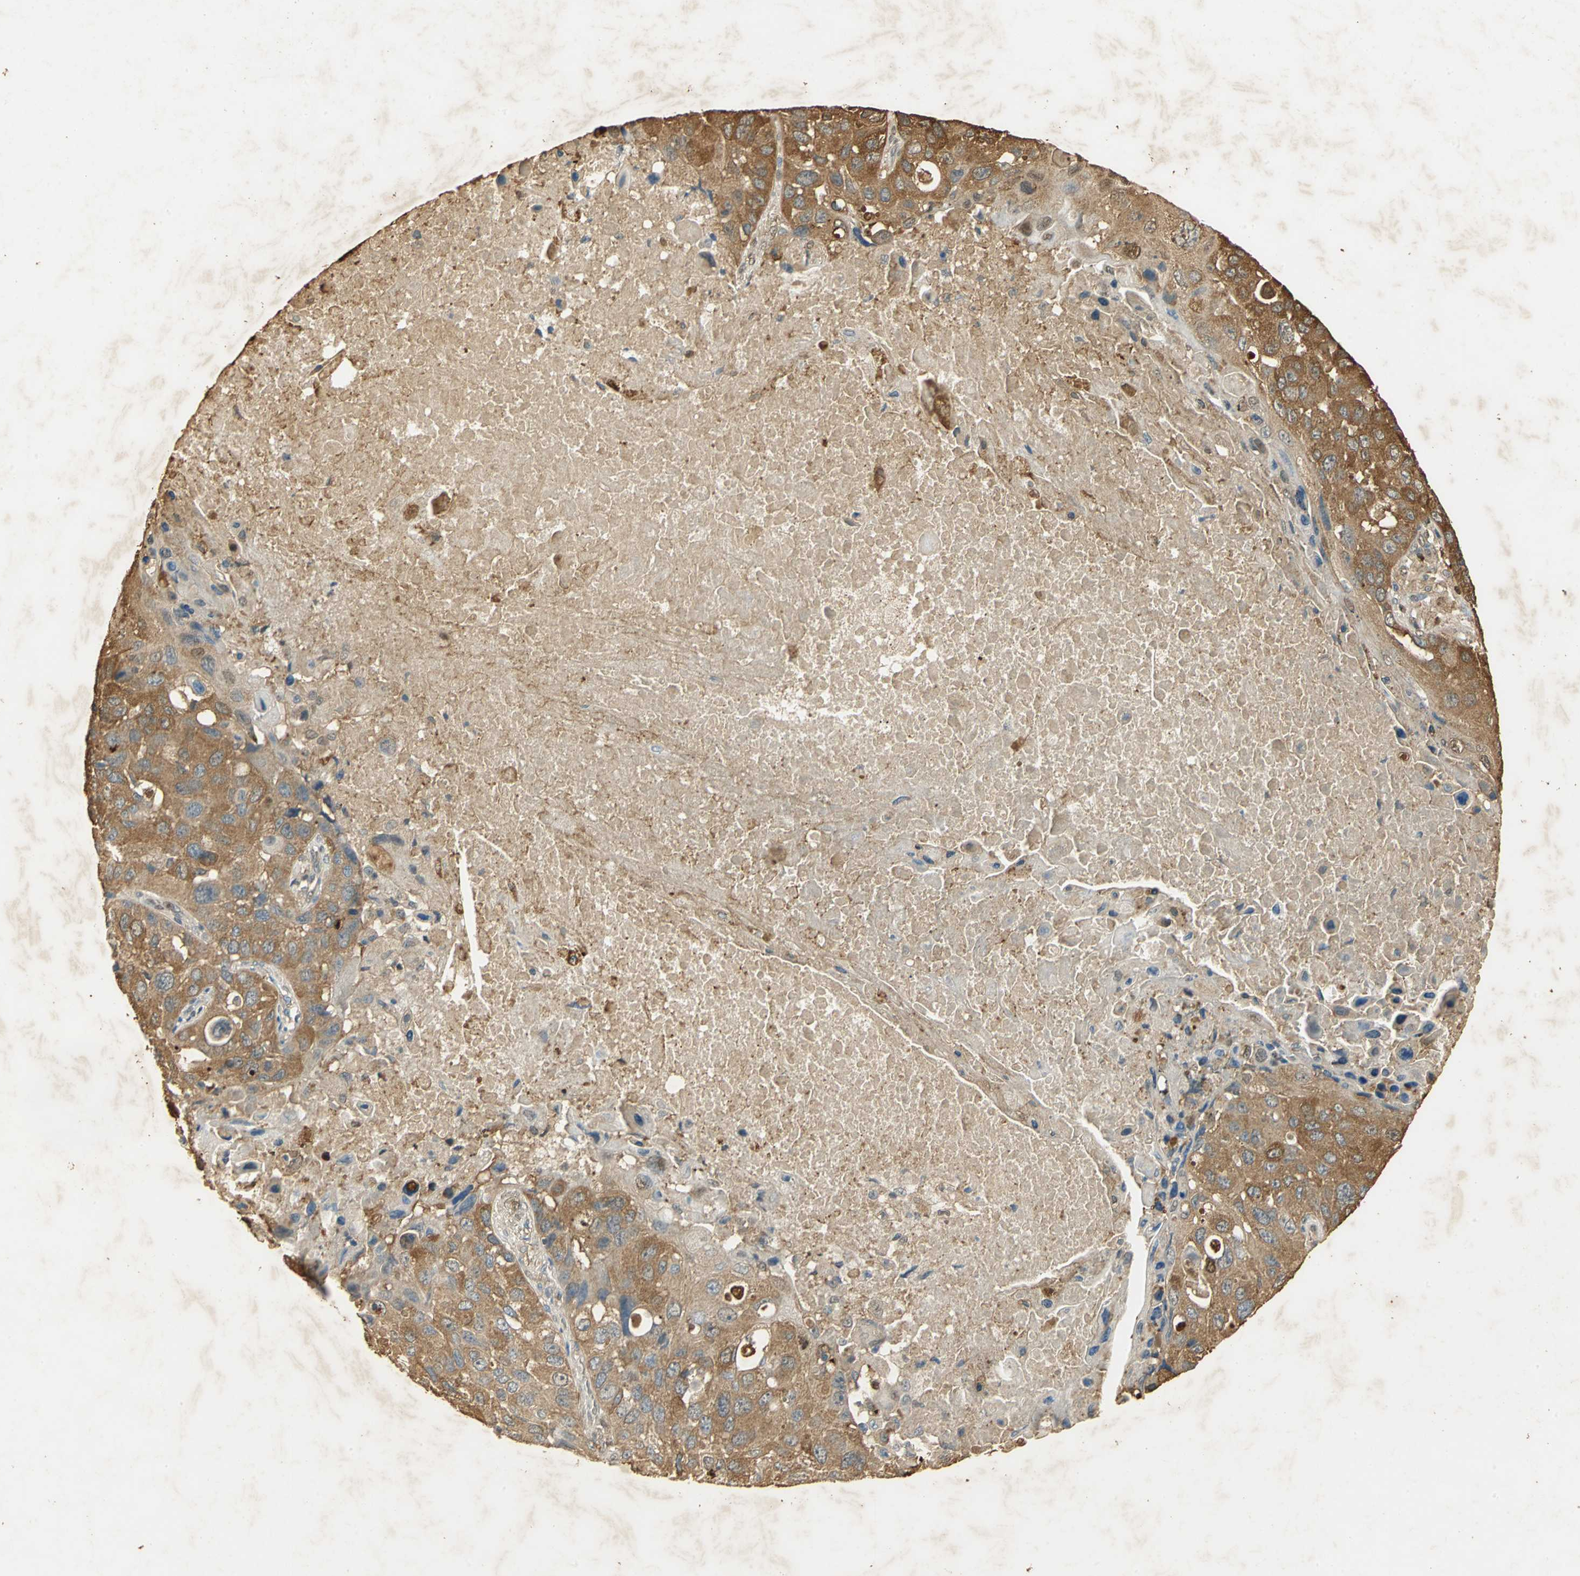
{"staining": {"intensity": "moderate", "quantity": ">75%", "location": "cytoplasmic/membranous"}, "tissue": "lung cancer", "cell_type": "Tumor cells", "image_type": "cancer", "snomed": [{"axis": "morphology", "description": "Squamous cell carcinoma, NOS"}, {"axis": "topography", "description": "Lung"}], "caption": "This is a micrograph of IHC staining of lung cancer, which shows moderate positivity in the cytoplasmic/membranous of tumor cells.", "gene": "GAPDH", "patient": {"sex": "male", "age": 57}}